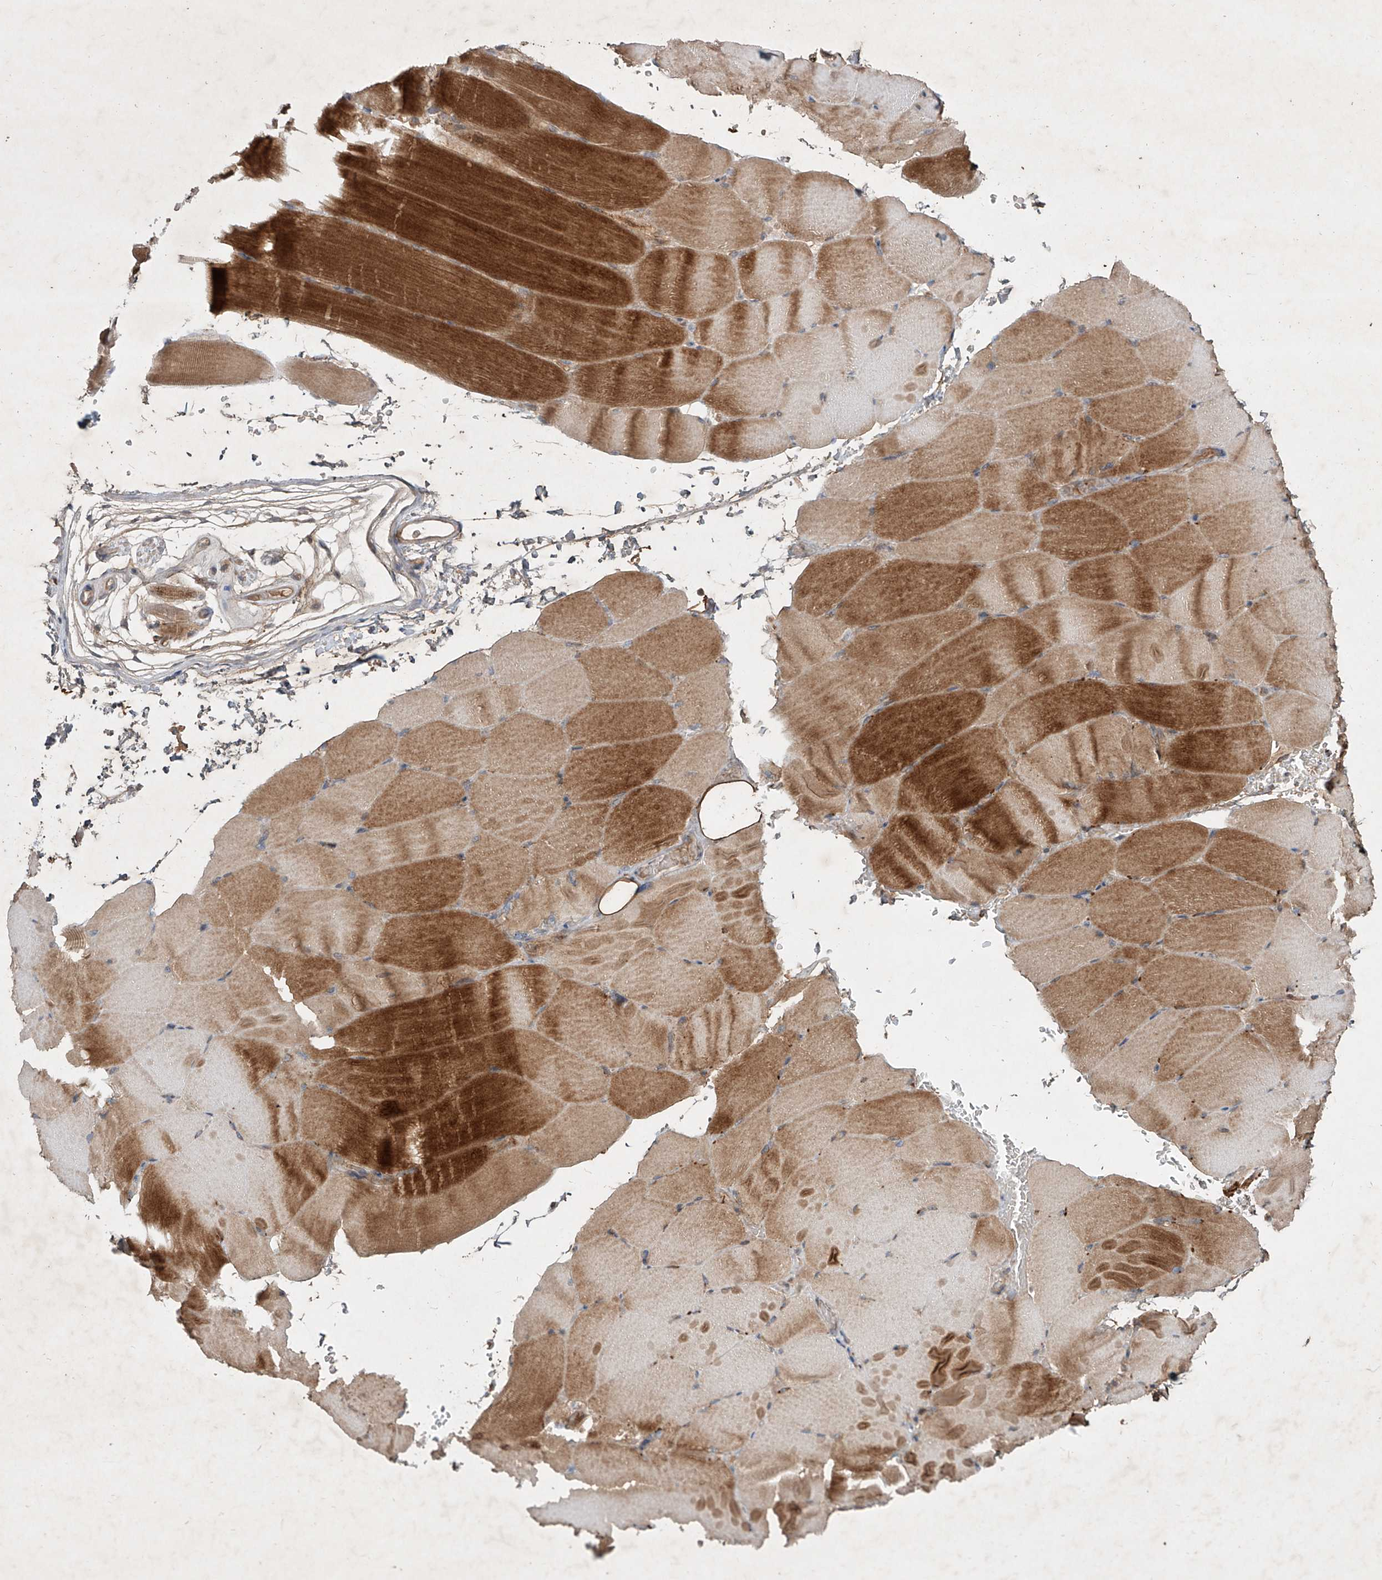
{"staining": {"intensity": "moderate", "quantity": ">75%", "location": "cytoplasmic/membranous"}, "tissue": "skeletal muscle", "cell_type": "Myocytes", "image_type": "normal", "snomed": [{"axis": "morphology", "description": "Normal tissue, NOS"}, {"axis": "topography", "description": "Skeletal muscle"}, {"axis": "topography", "description": "Parathyroid gland"}], "caption": "A high-resolution photomicrograph shows IHC staining of normal skeletal muscle, which exhibits moderate cytoplasmic/membranous expression in approximately >75% of myocytes. The staining was performed using DAB (3,3'-diaminobenzidine), with brown indicating positive protein expression. Nuclei are stained blue with hematoxylin.", "gene": "IER5", "patient": {"sex": "female", "age": 37}}